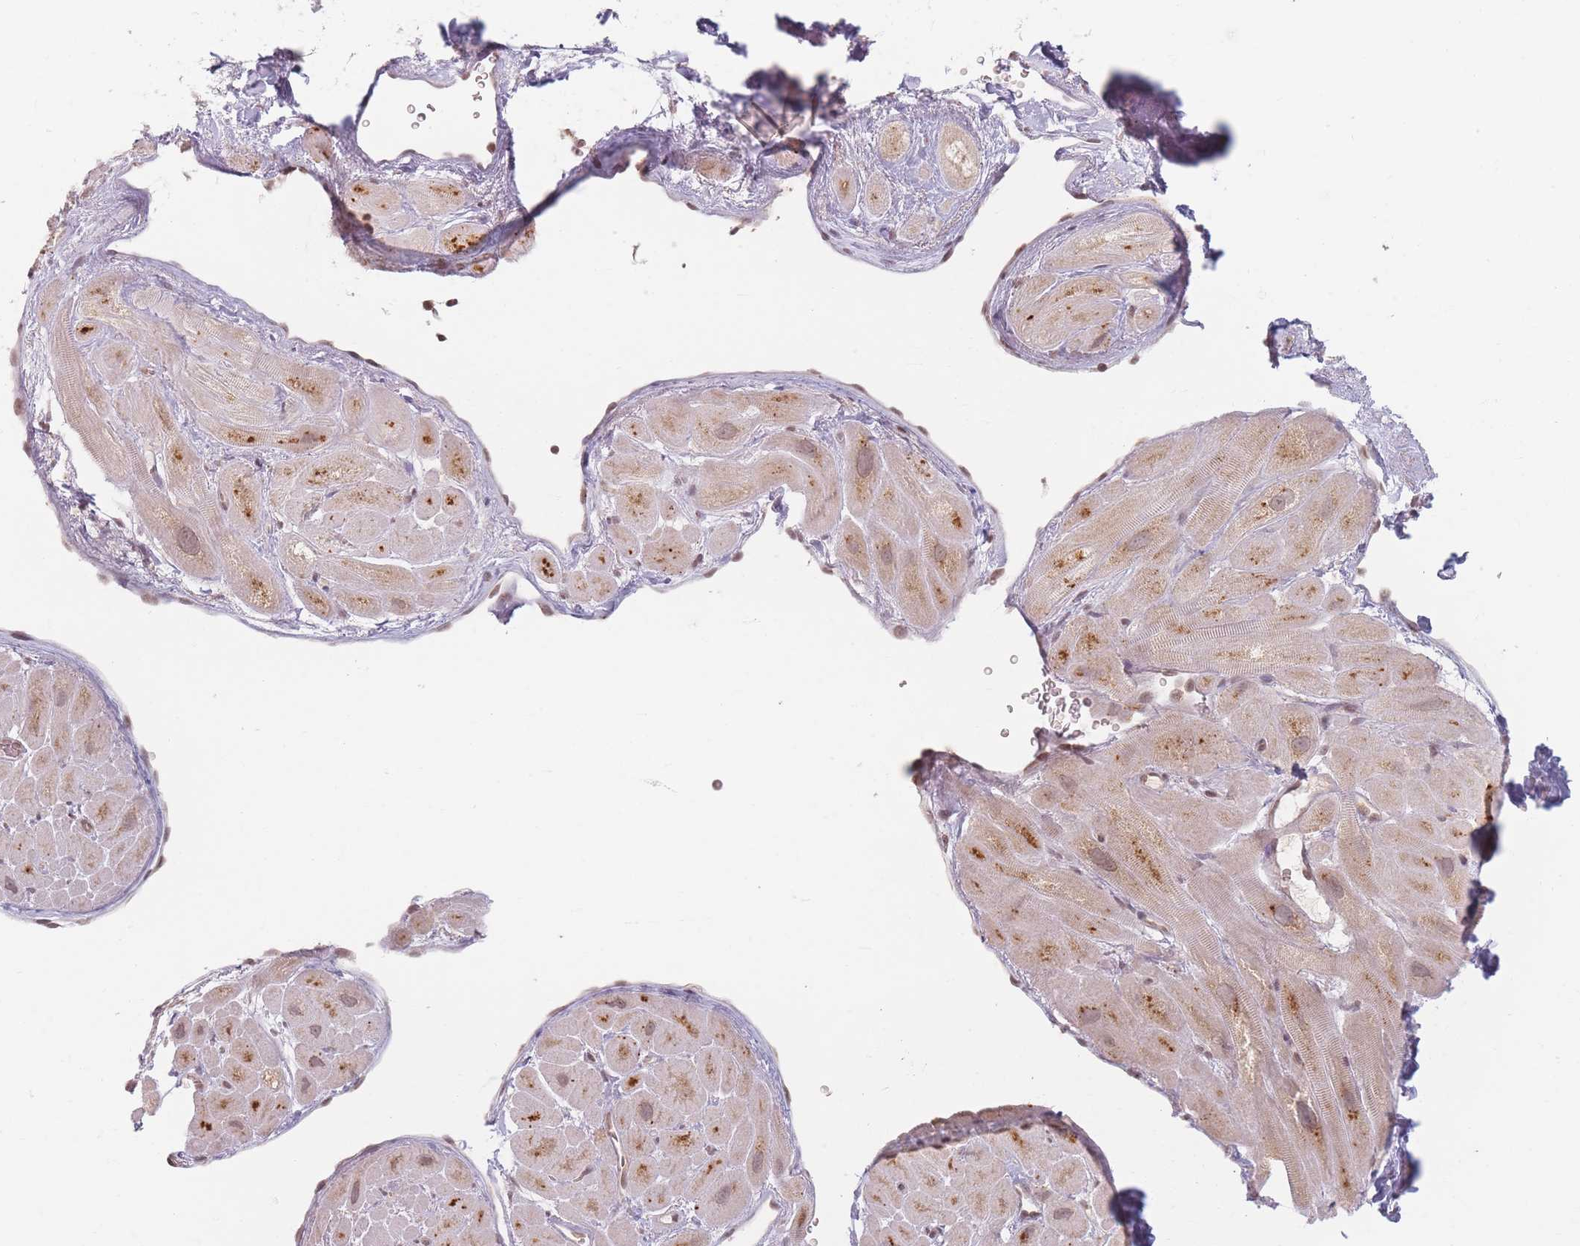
{"staining": {"intensity": "weak", "quantity": "<25%", "location": "cytoplasmic/membranous"}, "tissue": "heart muscle", "cell_type": "Cardiomyocytes", "image_type": "normal", "snomed": [{"axis": "morphology", "description": "Normal tissue, NOS"}, {"axis": "topography", "description": "Heart"}], "caption": "Protein analysis of benign heart muscle shows no significant positivity in cardiomyocytes. (Brightfield microscopy of DAB IHC at high magnification).", "gene": "SPATA45", "patient": {"sex": "male", "age": 49}}